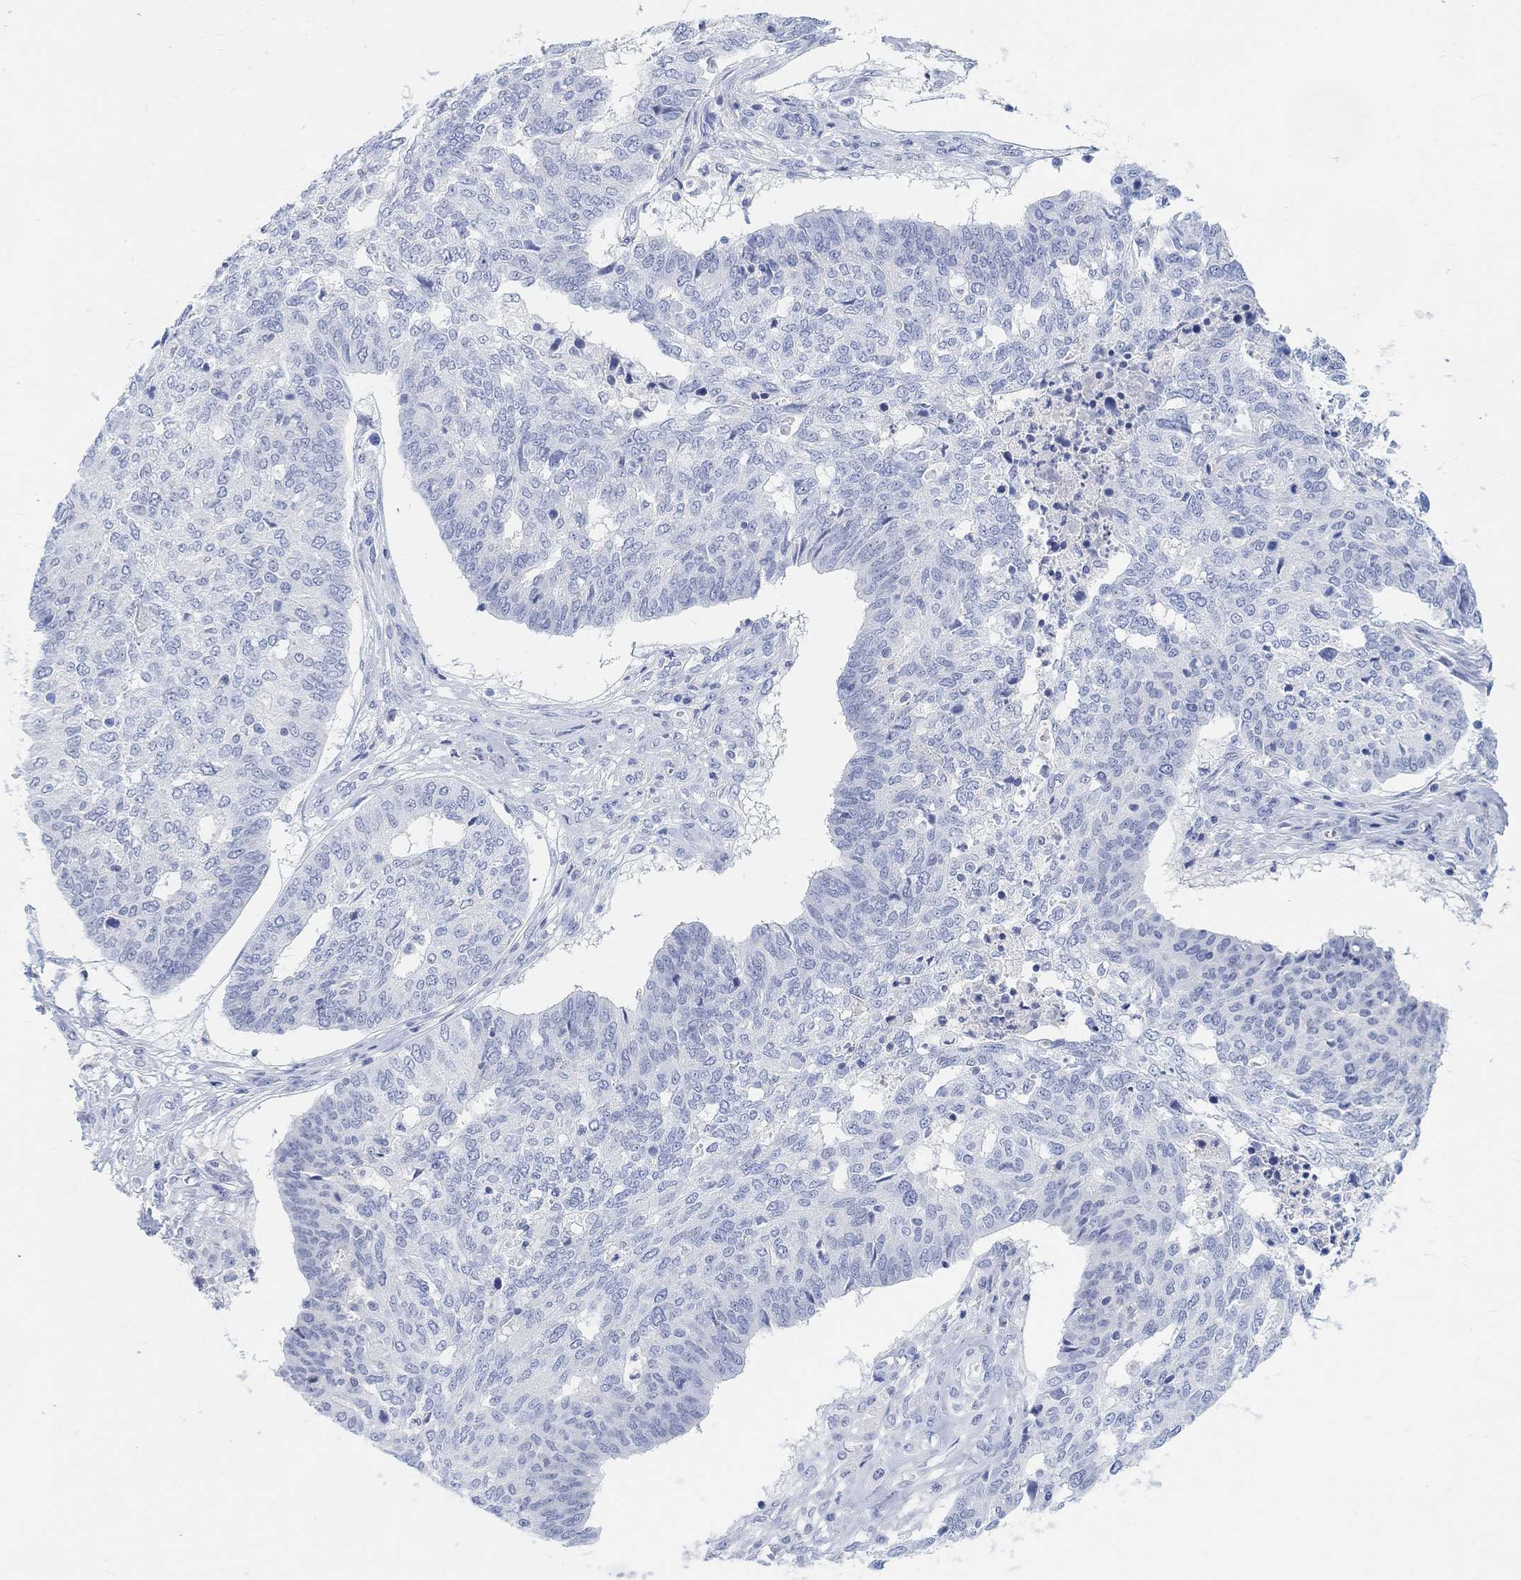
{"staining": {"intensity": "negative", "quantity": "none", "location": "none"}, "tissue": "ovarian cancer", "cell_type": "Tumor cells", "image_type": "cancer", "snomed": [{"axis": "morphology", "description": "Cystadenocarcinoma, serous, NOS"}, {"axis": "topography", "description": "Ovary"}], "caption": "Protein analysis of ovarian serous cystadenocarcinoma shows no significant staining in tumor cells.", "gene": "ENO4", "patient": {"sex": "female", "age": 67}}